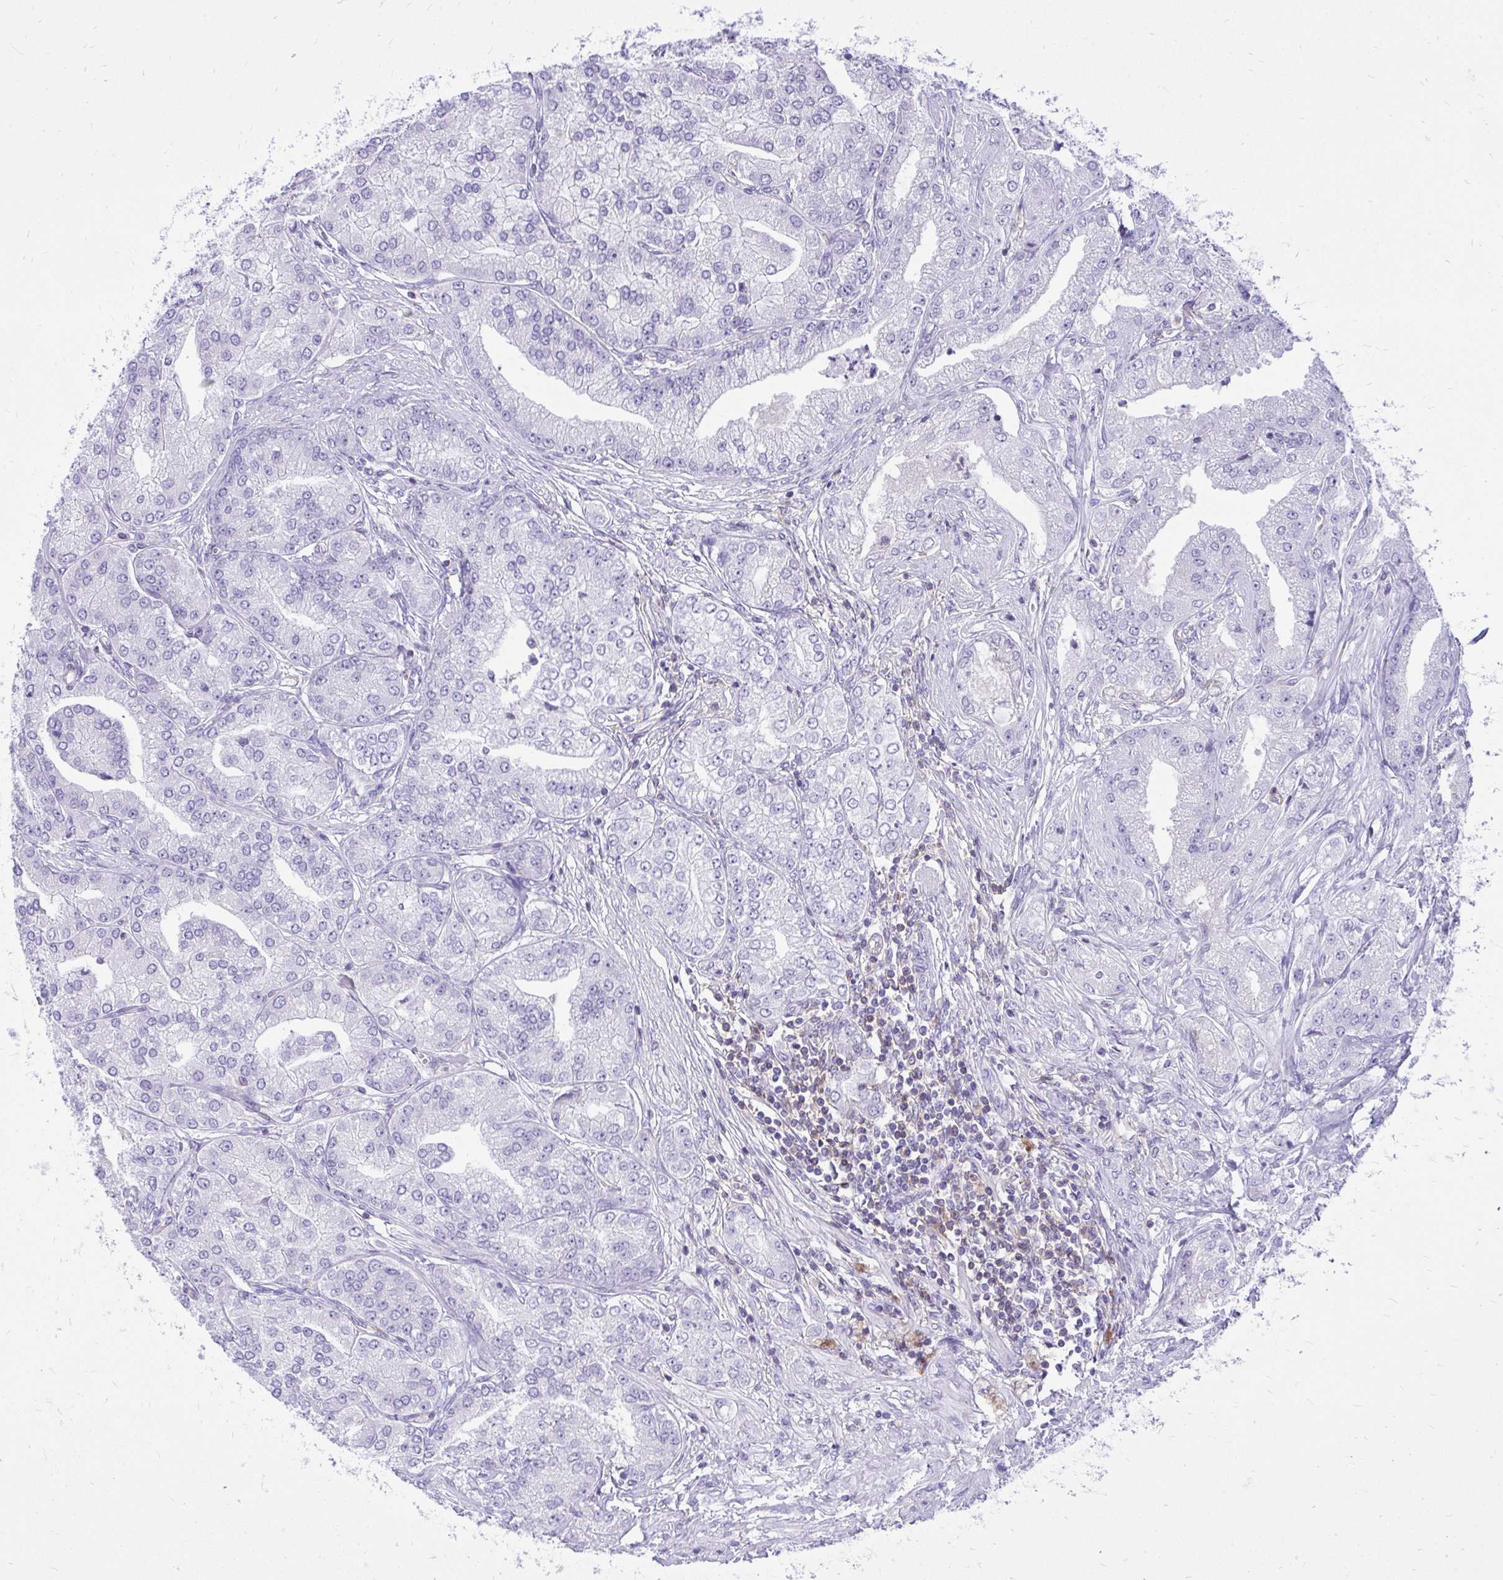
{"staining": {"intensity": "negative", "quantity": "none", "location": "none"}, "tissue": "prostate cancer", "cell_type": "Tumor cells", "image_type": "cancer", "snomed": [{"axis": "morphology", "description": "Adenocarcinoma, High grade"}, {"axis": "topography", "description": "Prostate"}], "caption": "The micrograph demonstrates no staining of tumor cells in prostate adenocarcinoma (high-grade). The staining was performed using DAB (3,3'-diaminobenzidine) to visualize the protein expression in brown, while the nuclei were stained in blue with hematoxylin (Magnification: 20x).", "gene": "GPRIN3", "patient": {"sex": "male", "age": 61}}